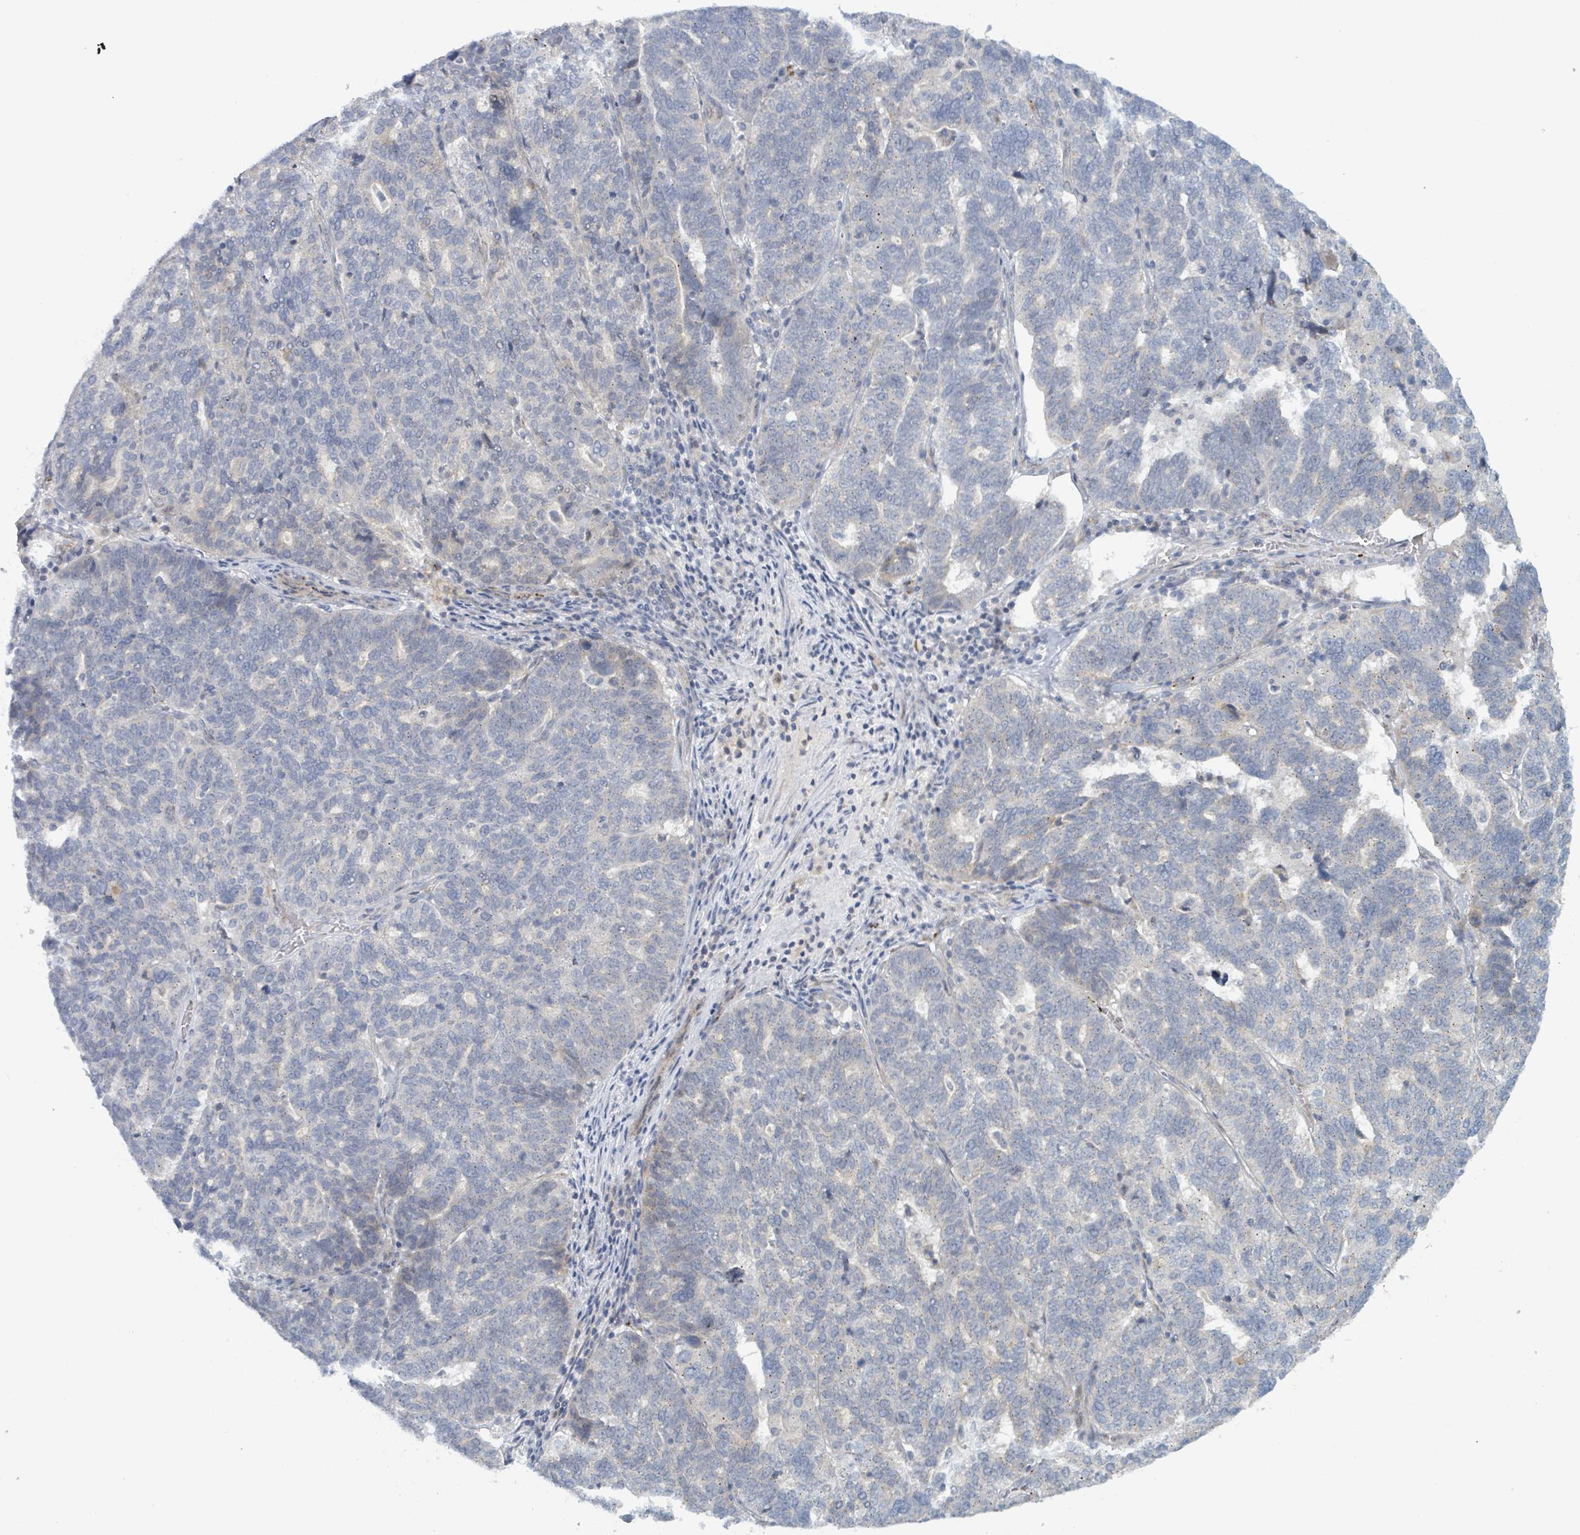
{"staining": {"intensity": "negative", "quantity": "none", "location": "none"}, "tissue": "ovarian cancer", "cell_type": "Tumor cells", "image_type": "cancer", "snomed": [{"axis": "morphology", "description": "Cystadenocarcinoma, serous, NOS"}, {"axis": "topography", "description": "Ovary"}], "caption": "Immunohistochemistry (IHC) image of ovarian serous cystadenocarcinoma stained for a protein (brown), which reveals no expression in tumor cells.", "gene": "COL5A3", "patient": {"sex": "female", "age": 59}}